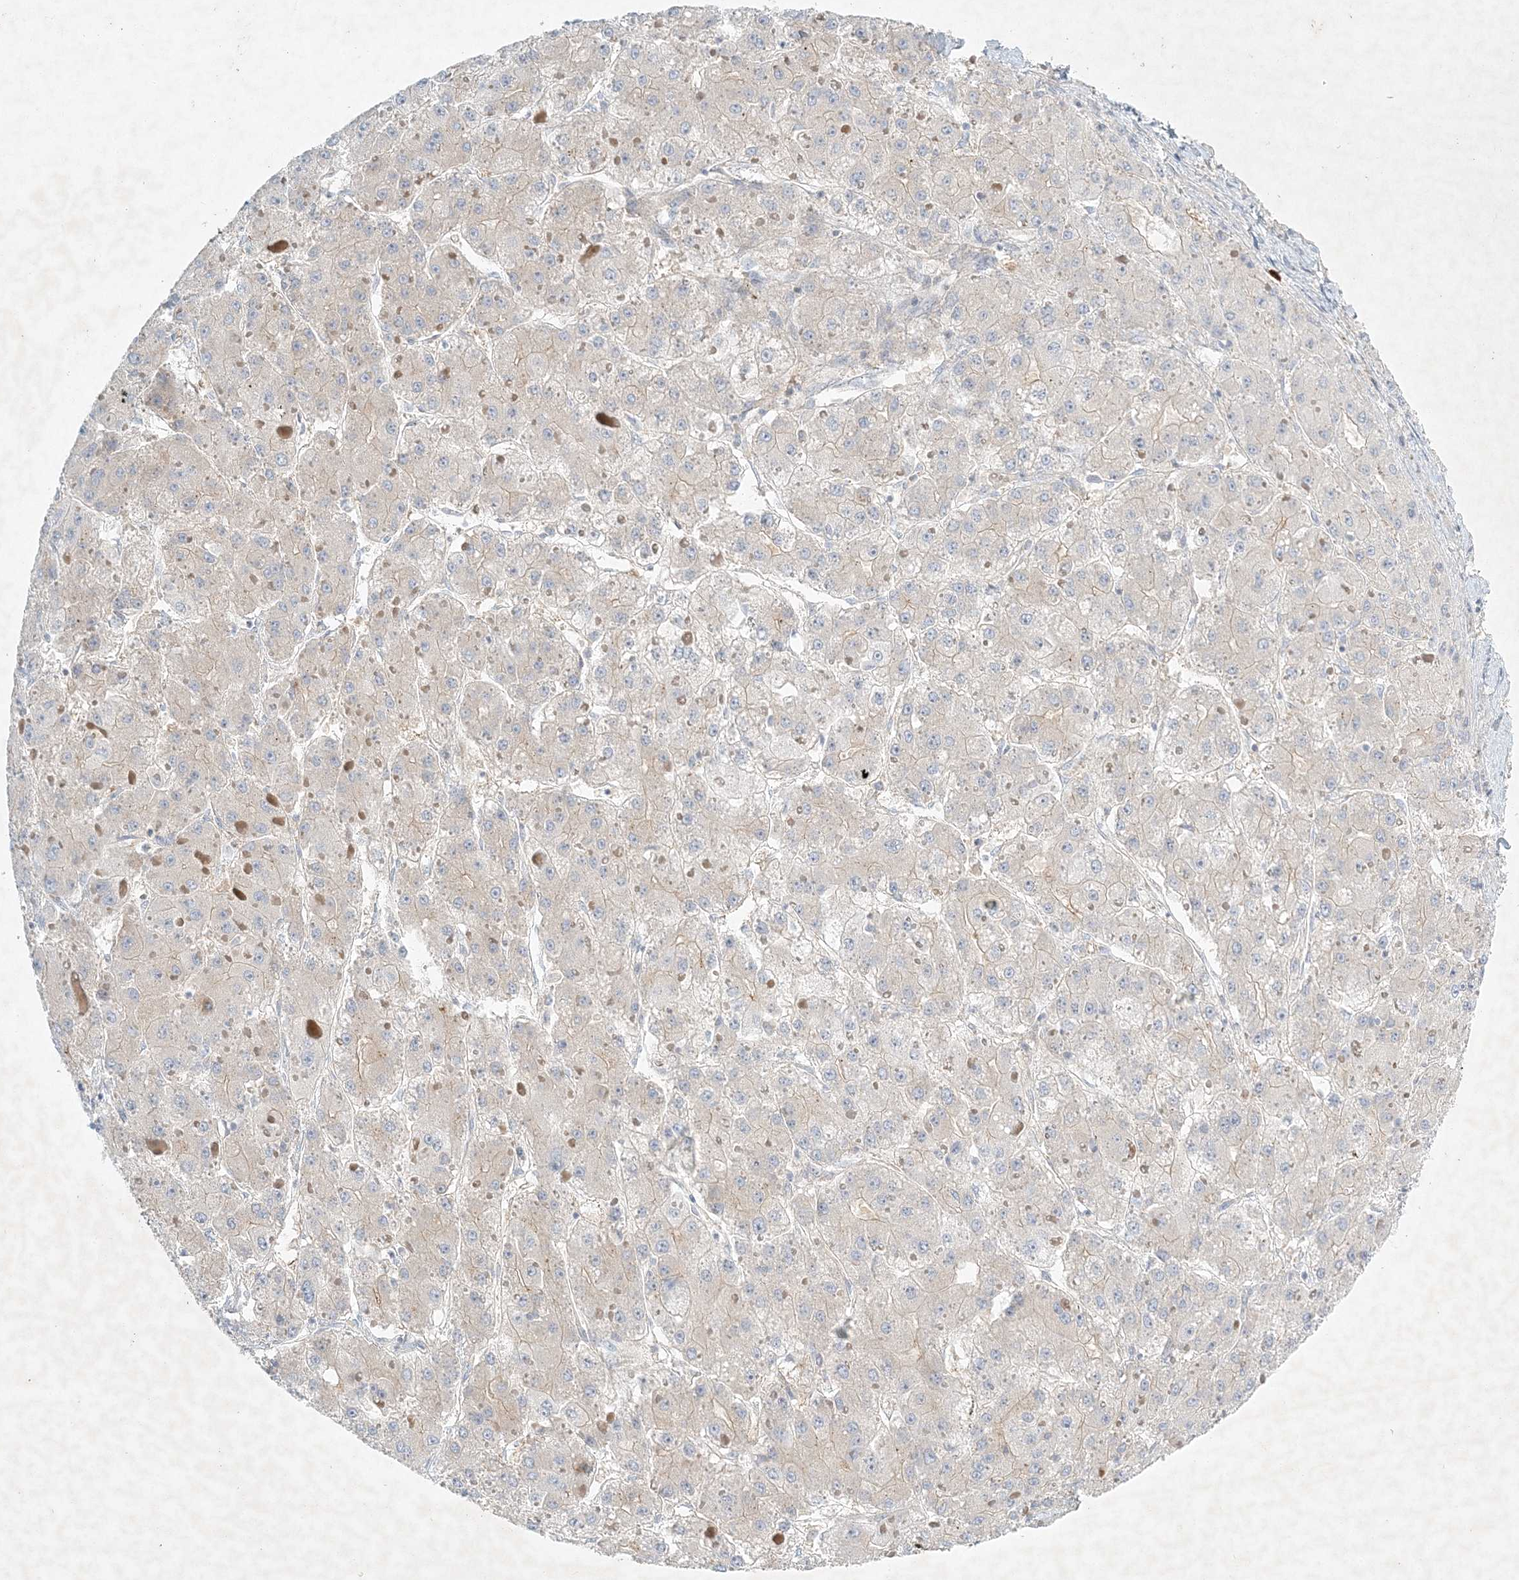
{"staining": {"intensity": "weak", "quantity": "<25%", "location": "cytoplasmic/membranous"}, "tissue": "liver cancer", "cell_type": "Tumor cells", "image_type": "cancer", "snomed": [{"axis": "morphology", "description": "Carcinoma, Hepatocellular, NOS"}, {"axis": "topography", "description": "Liver"}], "caption": "Tumor cells show no significant expression in liver cancer. (Stains: DAB IHC with hematoxylin counter stain, Microscopy: brightfield microscopy at high magnification).", "gene": "STK11IP", "patient": {"sex": "female", "age": 73}}